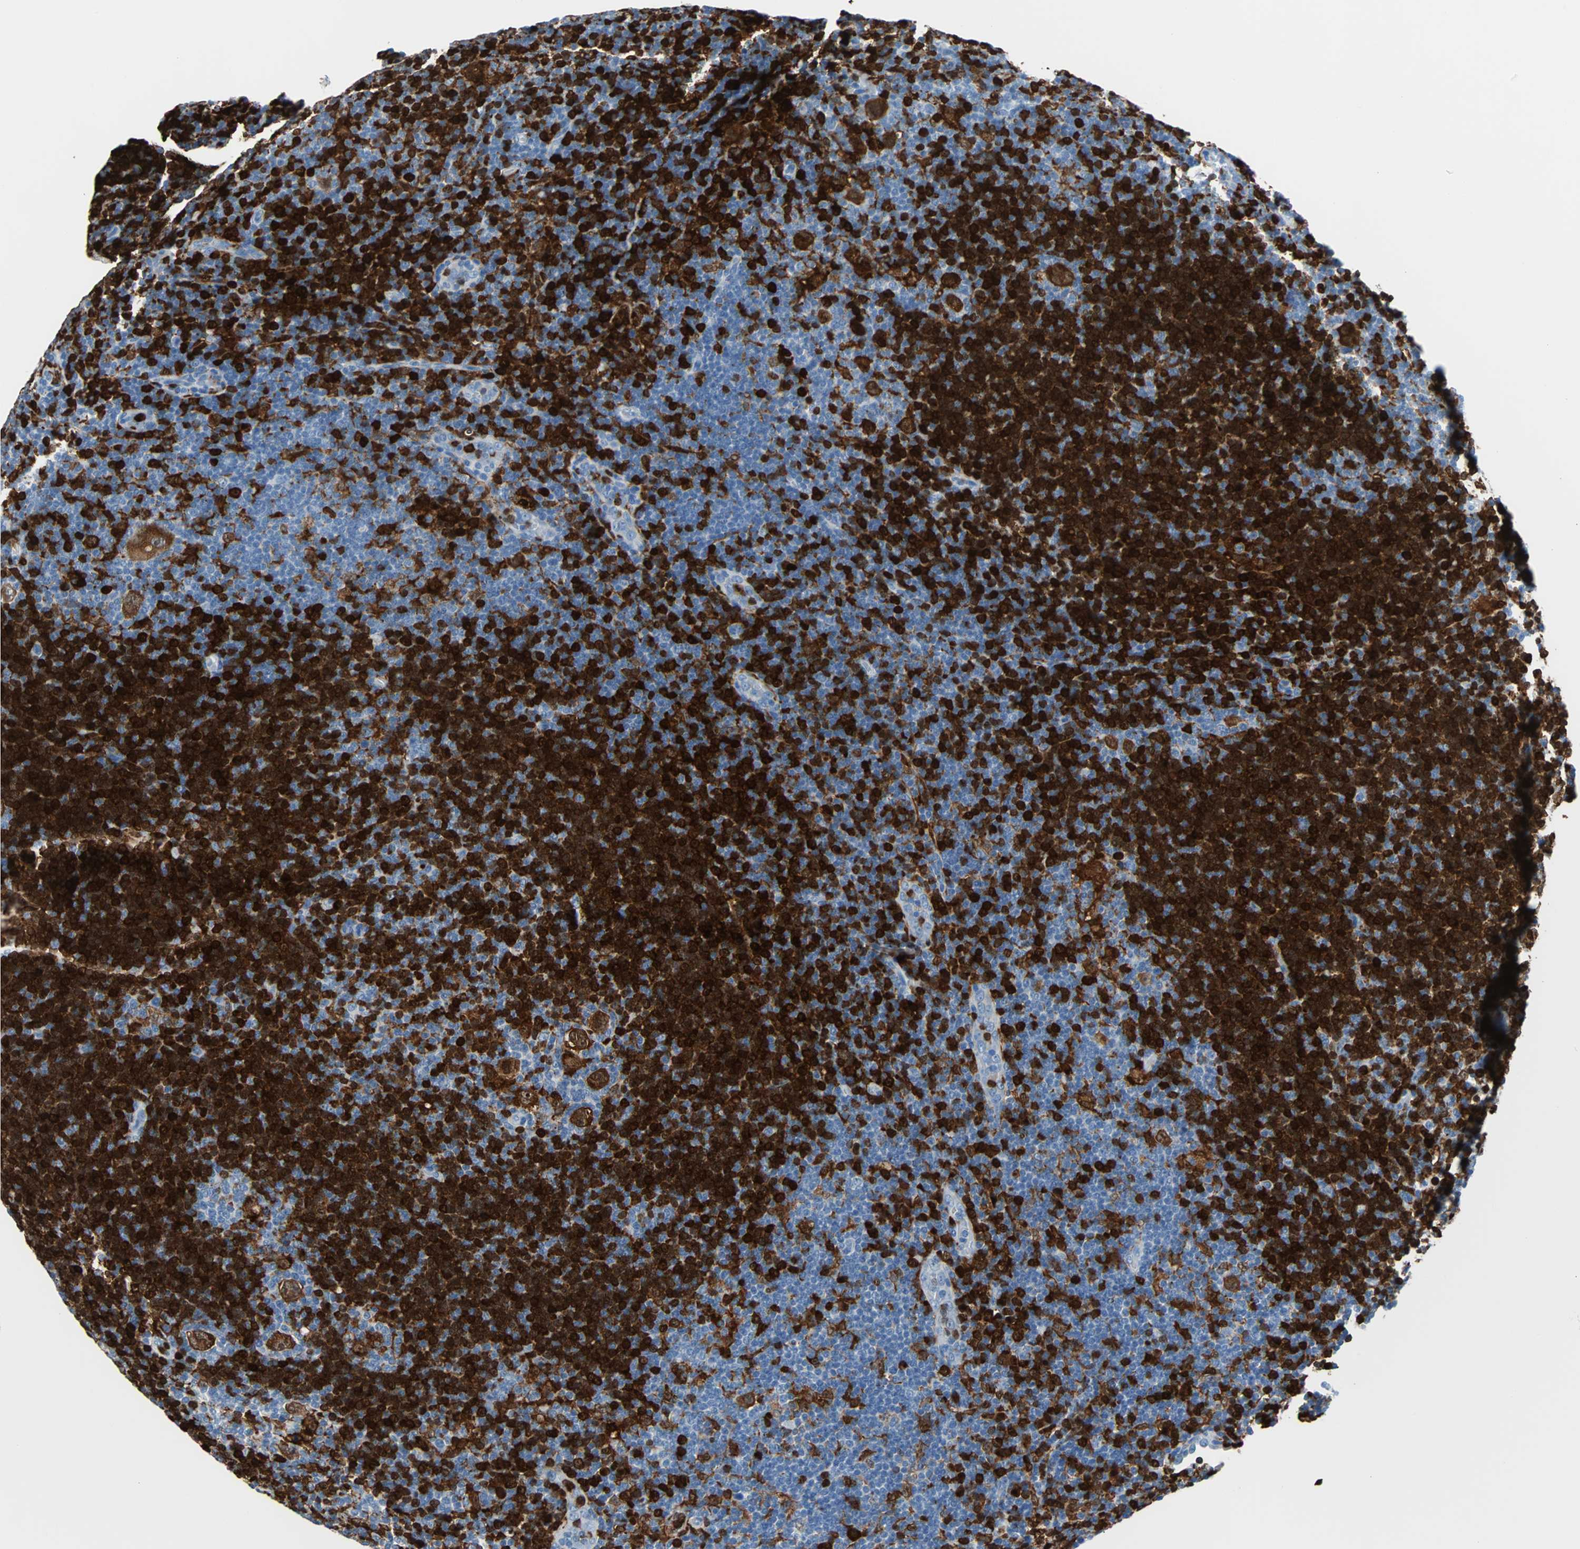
{"staining": {"intensity": "strong", "quantity": "25%-75%", "location": "cytoplasmic/membranous"}, "tissue": "lymphoma", "cell_type": "Tumor cells", "image_type": "cancer", "snomed": [{"axis": "morphology", "description": "Hodgkin's disease, NOS"}, {"axis": "topography", "description": "Lymph node"}], "caption": "Tumor cells exhibit strong cytoplasmic/membranous positivity in about 25%-75% of cells in Hodgkin's disease.", "gene": "SYK", "patient": {"sex": "female", "age": 57}}